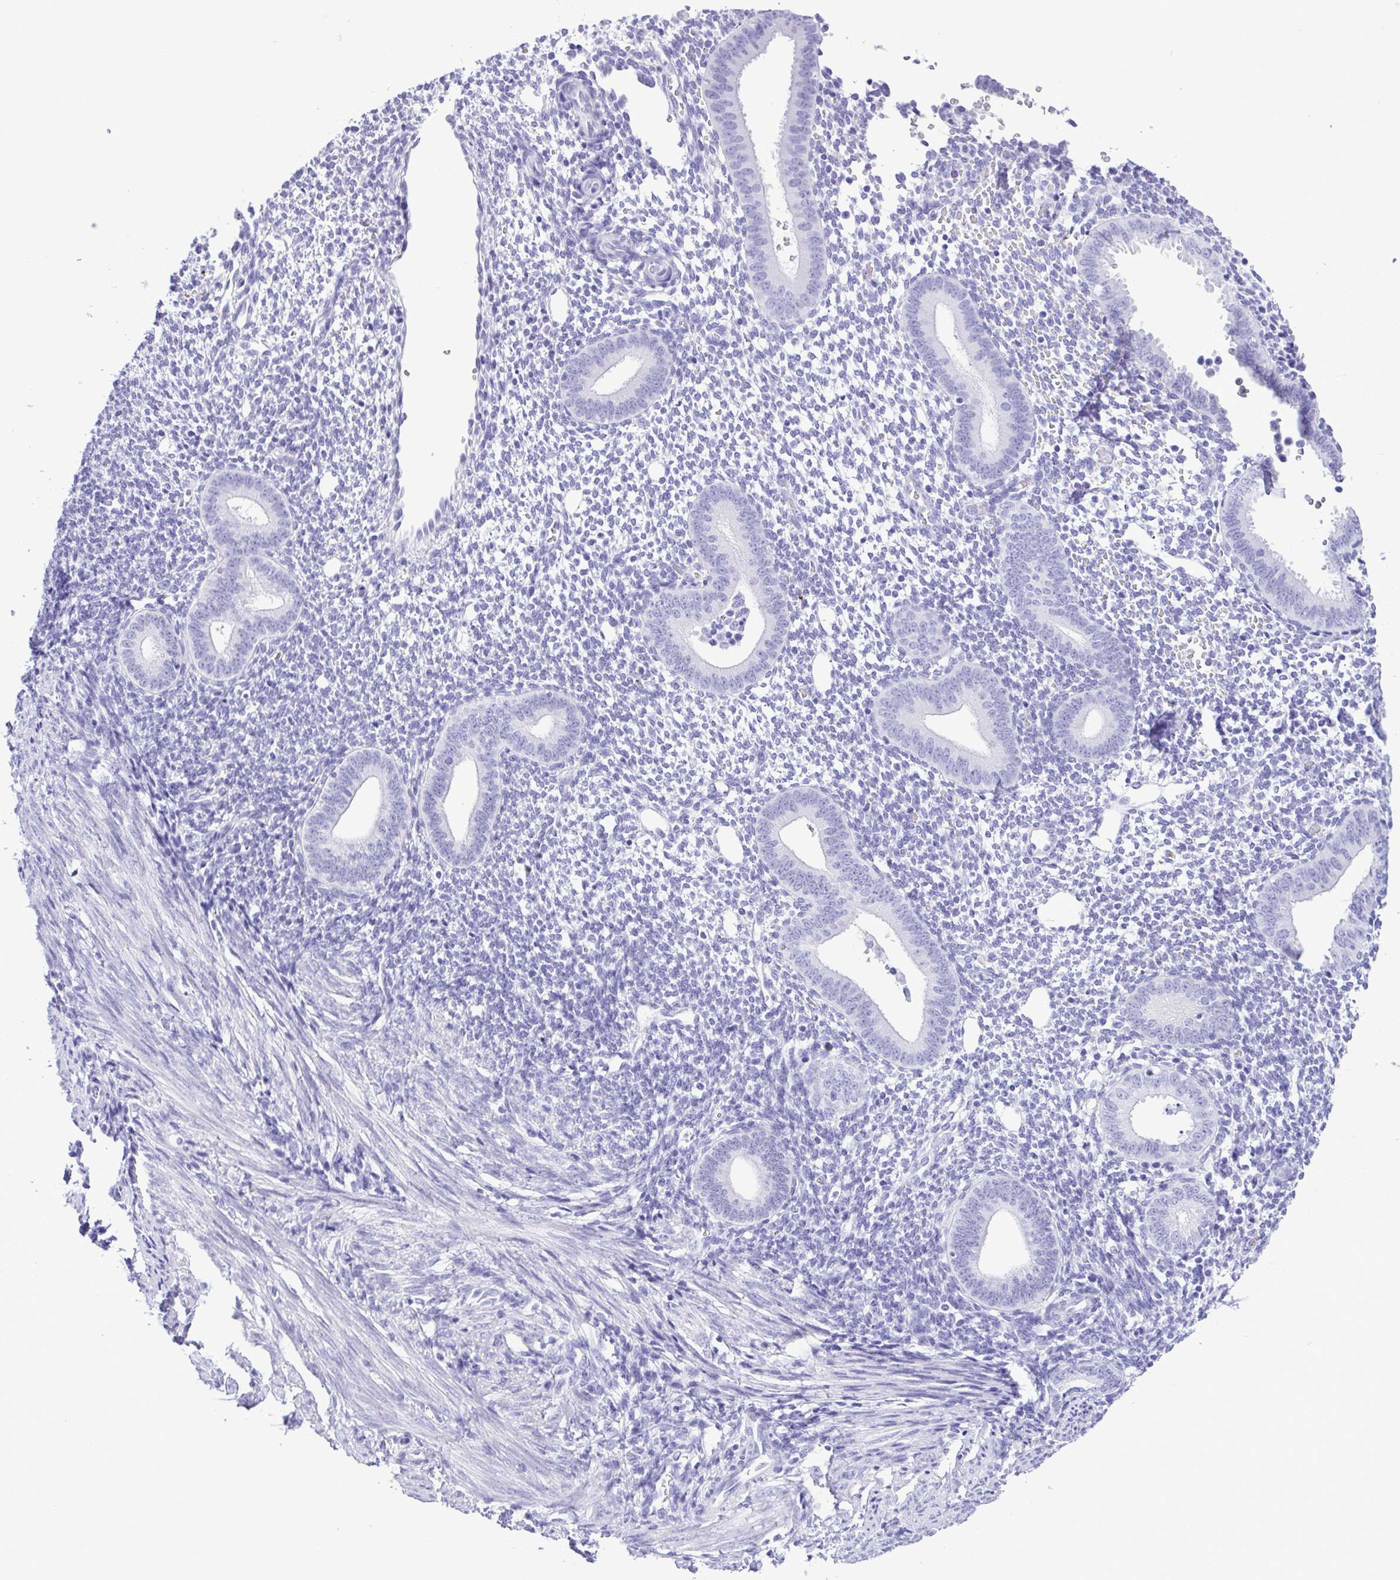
{"staining": {"intensity": "negative", "quantity": "none", "location": "none"}, "tissue": "endometrium", "cell_type": "Cells in endometrial stroma", "image_type": "normal", "snomed": [{"axis": "morphology", "description": "Normal tissue, NOS"}, {"axis": "topography", "description": "Endometrium"}], "caption": "A histopathology image of human endometrium is negative for staining in cells in endometrial stroma. Brightfield microscopy of immunohistochemistry (IHC) stained with DAB (brown) and hematoxylin (blue), captured at high magnification.", "gene": "CASP14", "patient": {"sex": "female", "age": 40}}